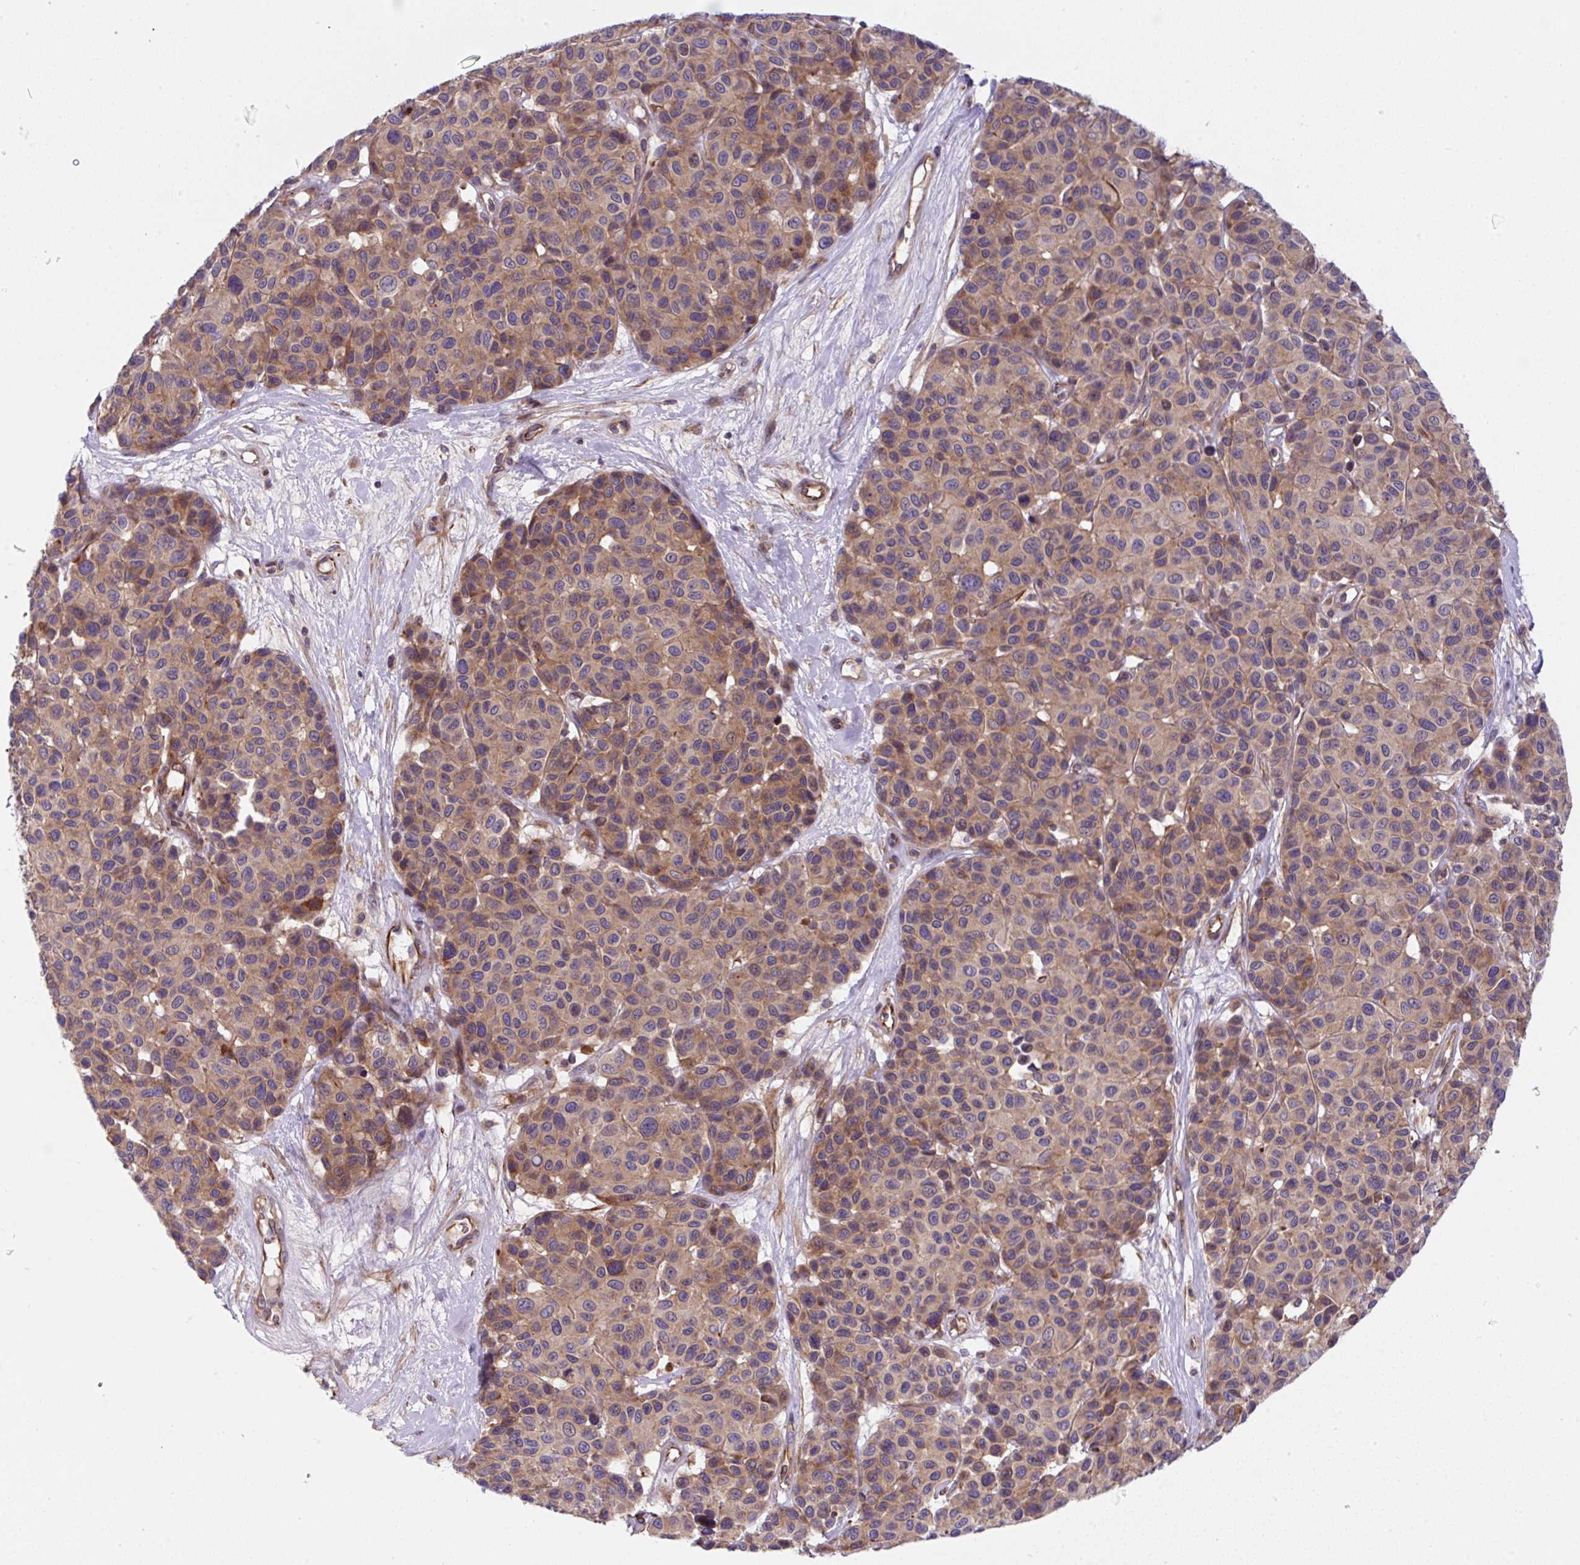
{"staining": {"intensity": "moderate", "quantity": "<25%", "location": "cytoplasmic/membranous,nuclear"}, "tissue": "melanoma", "cell_type": "Tumor cells", "image_type": "cancer", "snomed": [{"axis": "morphology", "description": "Malignant melanoma, NOS"}, {"axis": "topography", "description": "Skin"}], "caption": "Tumor cells exhibit low levels of moderate cytoplasmic/membranous and nuclear staining in about <25% of cells in human melanoma.", "gene": "APOBEC3D", "patient": {"sex": "female", "age": 66}}